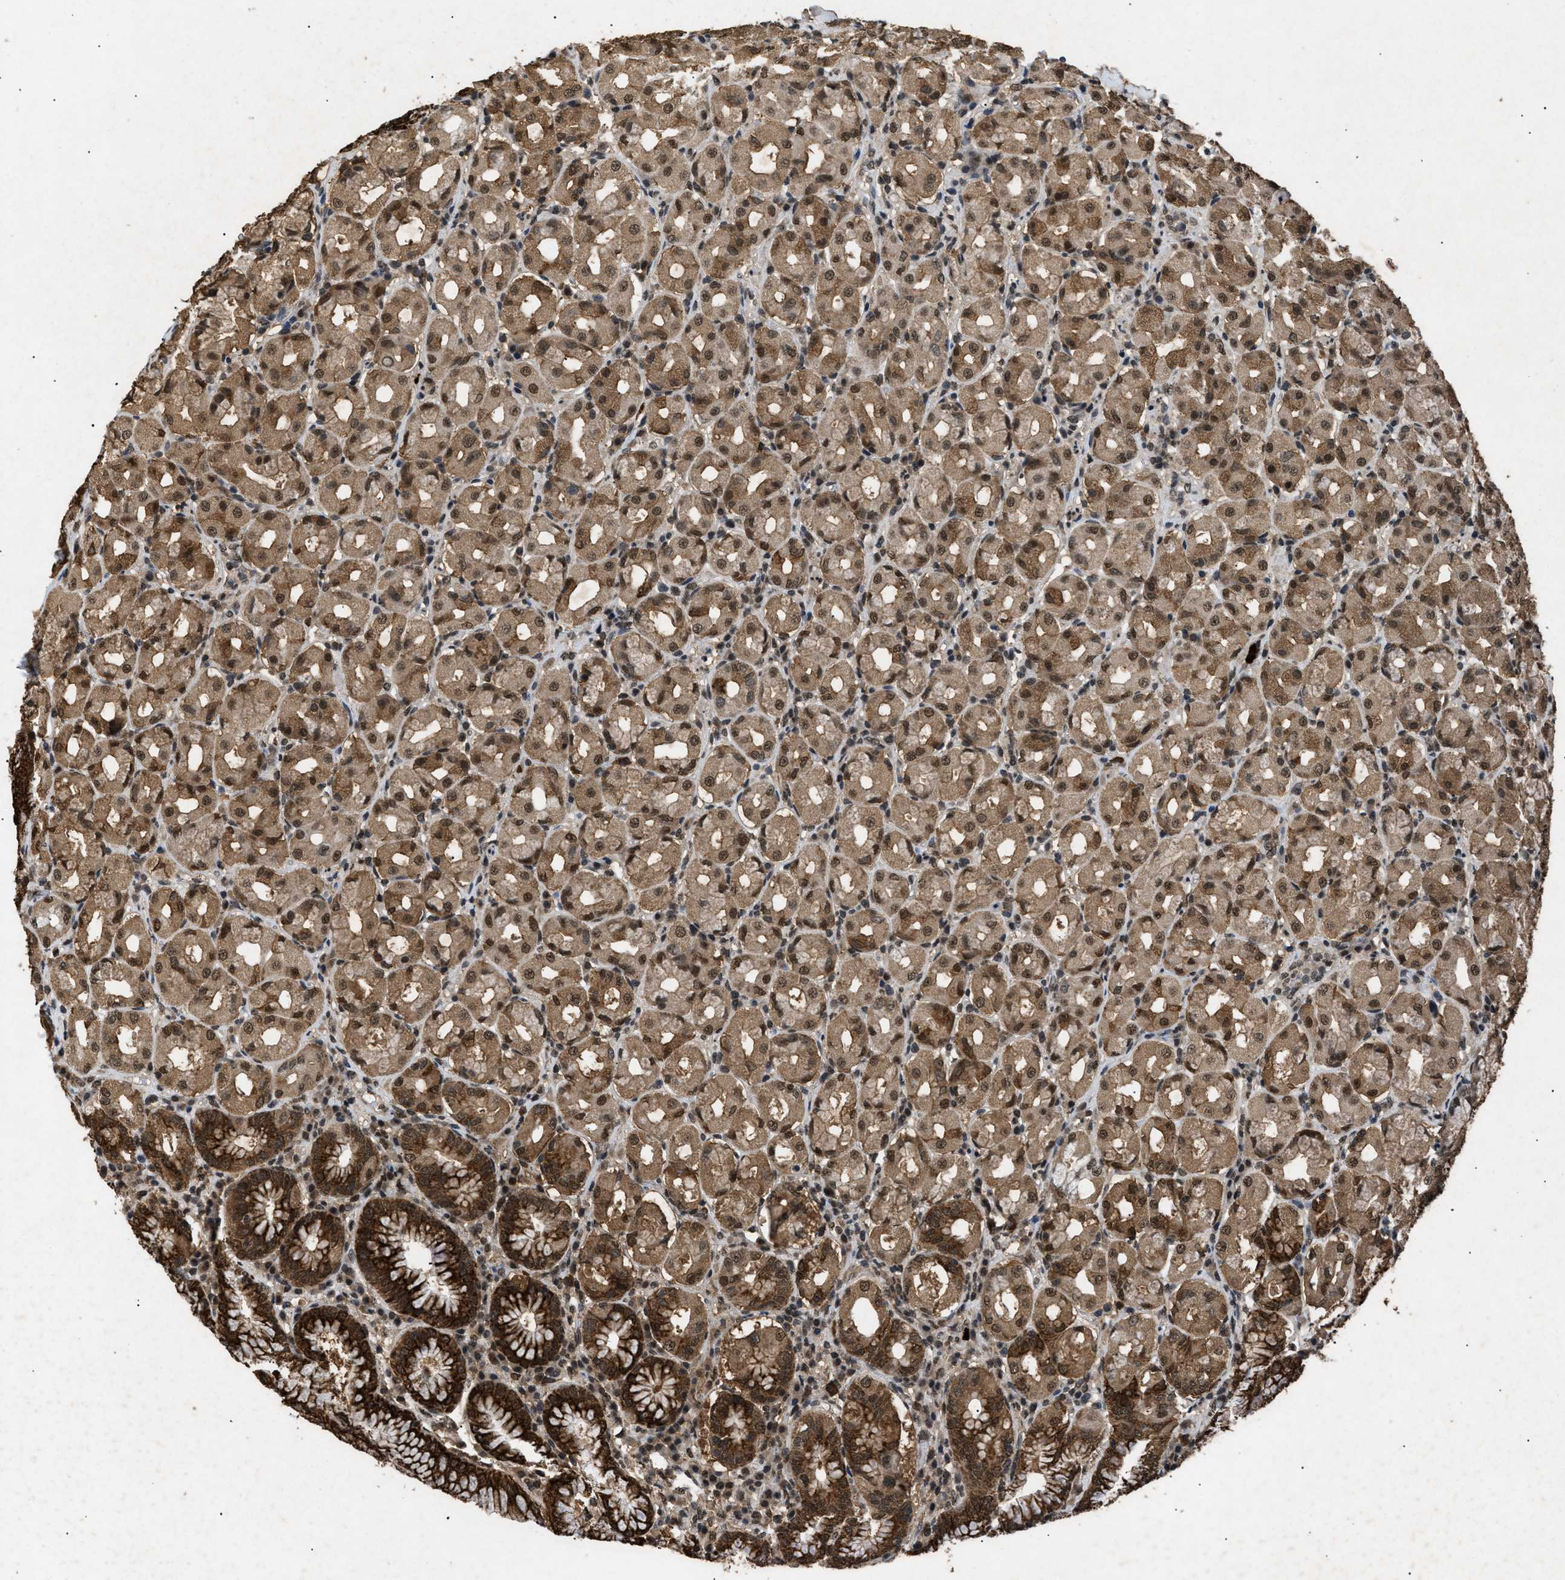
{"staining": {"intensity": "strong", "quantity": ">75%", "location": "cytoplasmic/membranous,nuclear"}, "tissue": "stomach", "cell_type": "Glandular cells", "image_type": "normal", "snomed": [{"axis": "morphology", "description": "Normal tissue, NOS"}, {"axis": "topography", "description": "Stomach"}, {"axis": "topography", "description": "Stomach, lower"}], "caption": "Immunohistochemistry (IHC) histopathology image of unremarkable stomach: human stomach stained using immunohistochemistry (IHC) demonstrates high levels of strong protein expression localized specifically in the cytoplasmic/membranous,nuclear of glandular cells, appearing as a cytoplasmic/membranous,nuclear brown color.", "gene": "RBM5", "patient": {"sex": "female", "age": 56}}